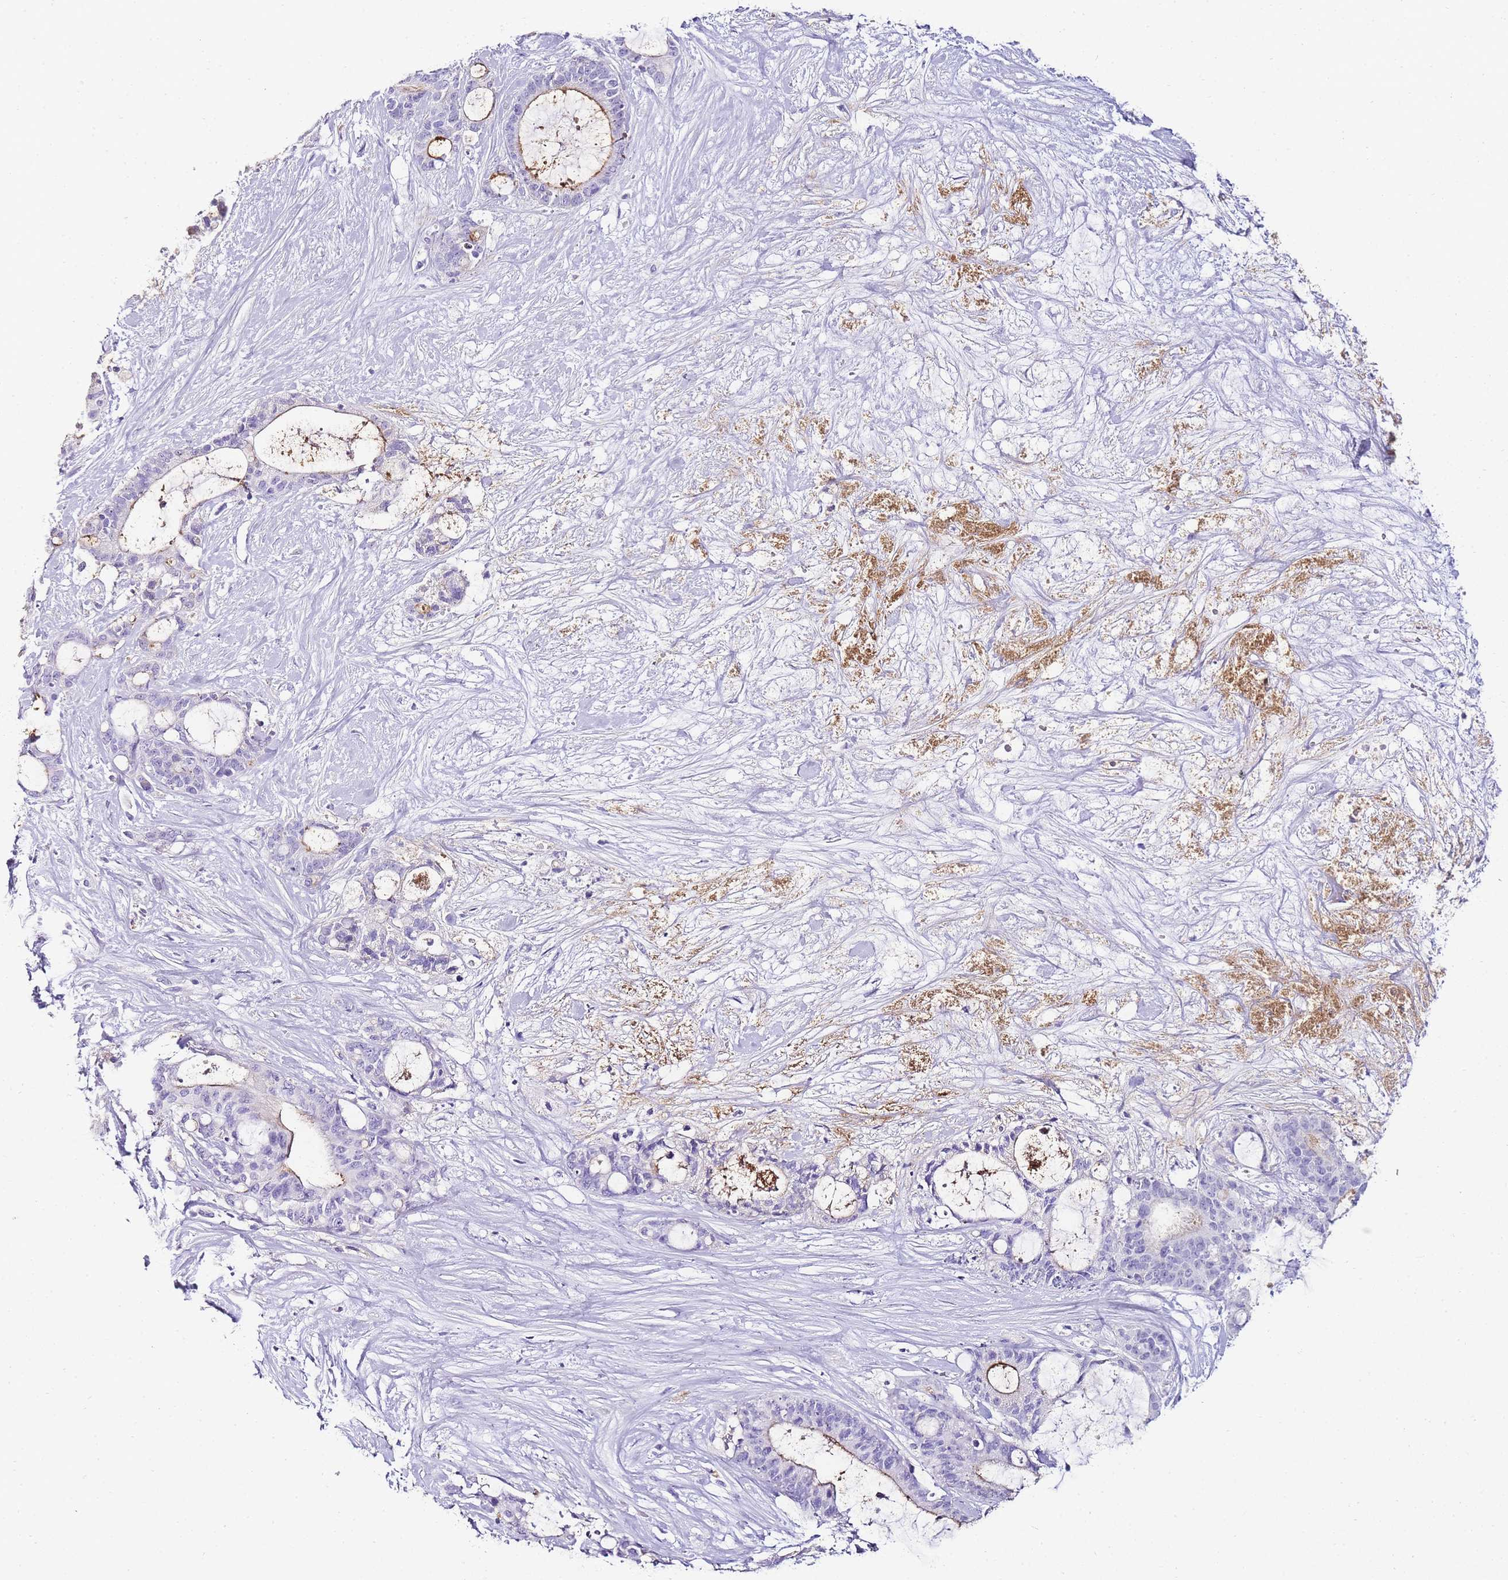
{"staining": {"intensity": "negative", "quantity": "none", "location": "none"}, "tissue": "liver cancer", "cell_type": "Tumor cells", "image_type": "cancer", "snomed": [{"axis": "morphology", "description": "Normal tissue, NOS"}, {"axis": "morphology", "description": "Cholangiocarcinoma"}, {"axis": "topography", "description": "Liver"}, {"axis": "topography", "description": "Peripheral nerve tissue"}], "caption": "Tumor cells show no significant protein positivity in cholangiocarcinoma (liver).", "gene": "DPP4", "patient": {"sex": "female", "age": 73}}